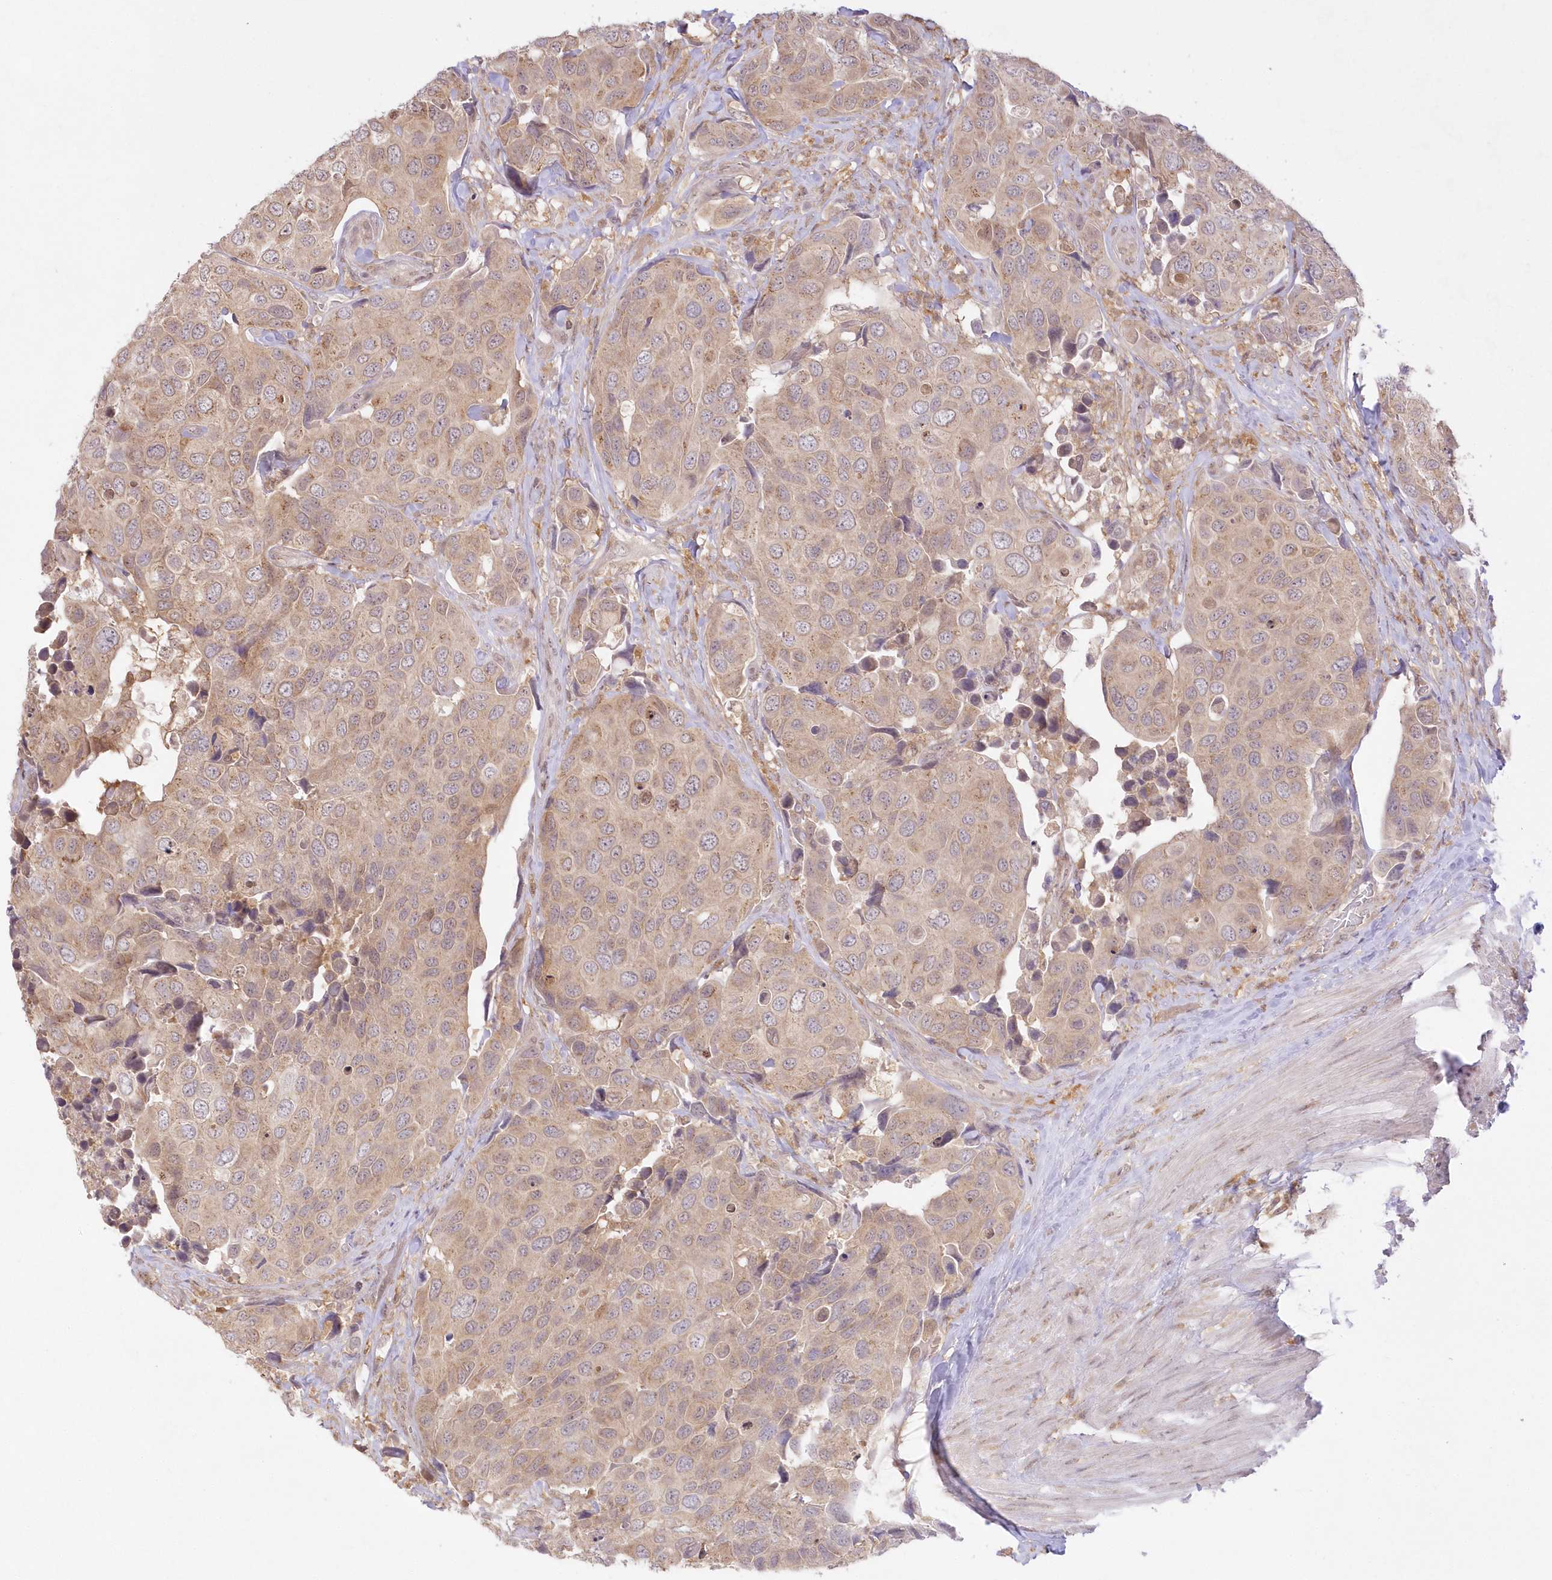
{"staining": {"intensity": "weak", "quantity": ">75%", "location": "cytoplasmic/membranous"}, "tissue": "urothelial cancer", "cell_type": "Tumor cells", "image_type": "cancer", "snomed": [{"axis": "morphology", "description": "Urothelial carcinoma, High grade"}, {"axis": "topography", "description": "Urinary bladder"}], "caption": "High-power microscopy captured an IHC histopathology image of urothelial carcinoma (high-grade), revealing weak cytoplasmic/membranous expression in about >75% of tumor cells.", "gene": "RNPEP", "patient": {"sex": "male", "age": 74}}